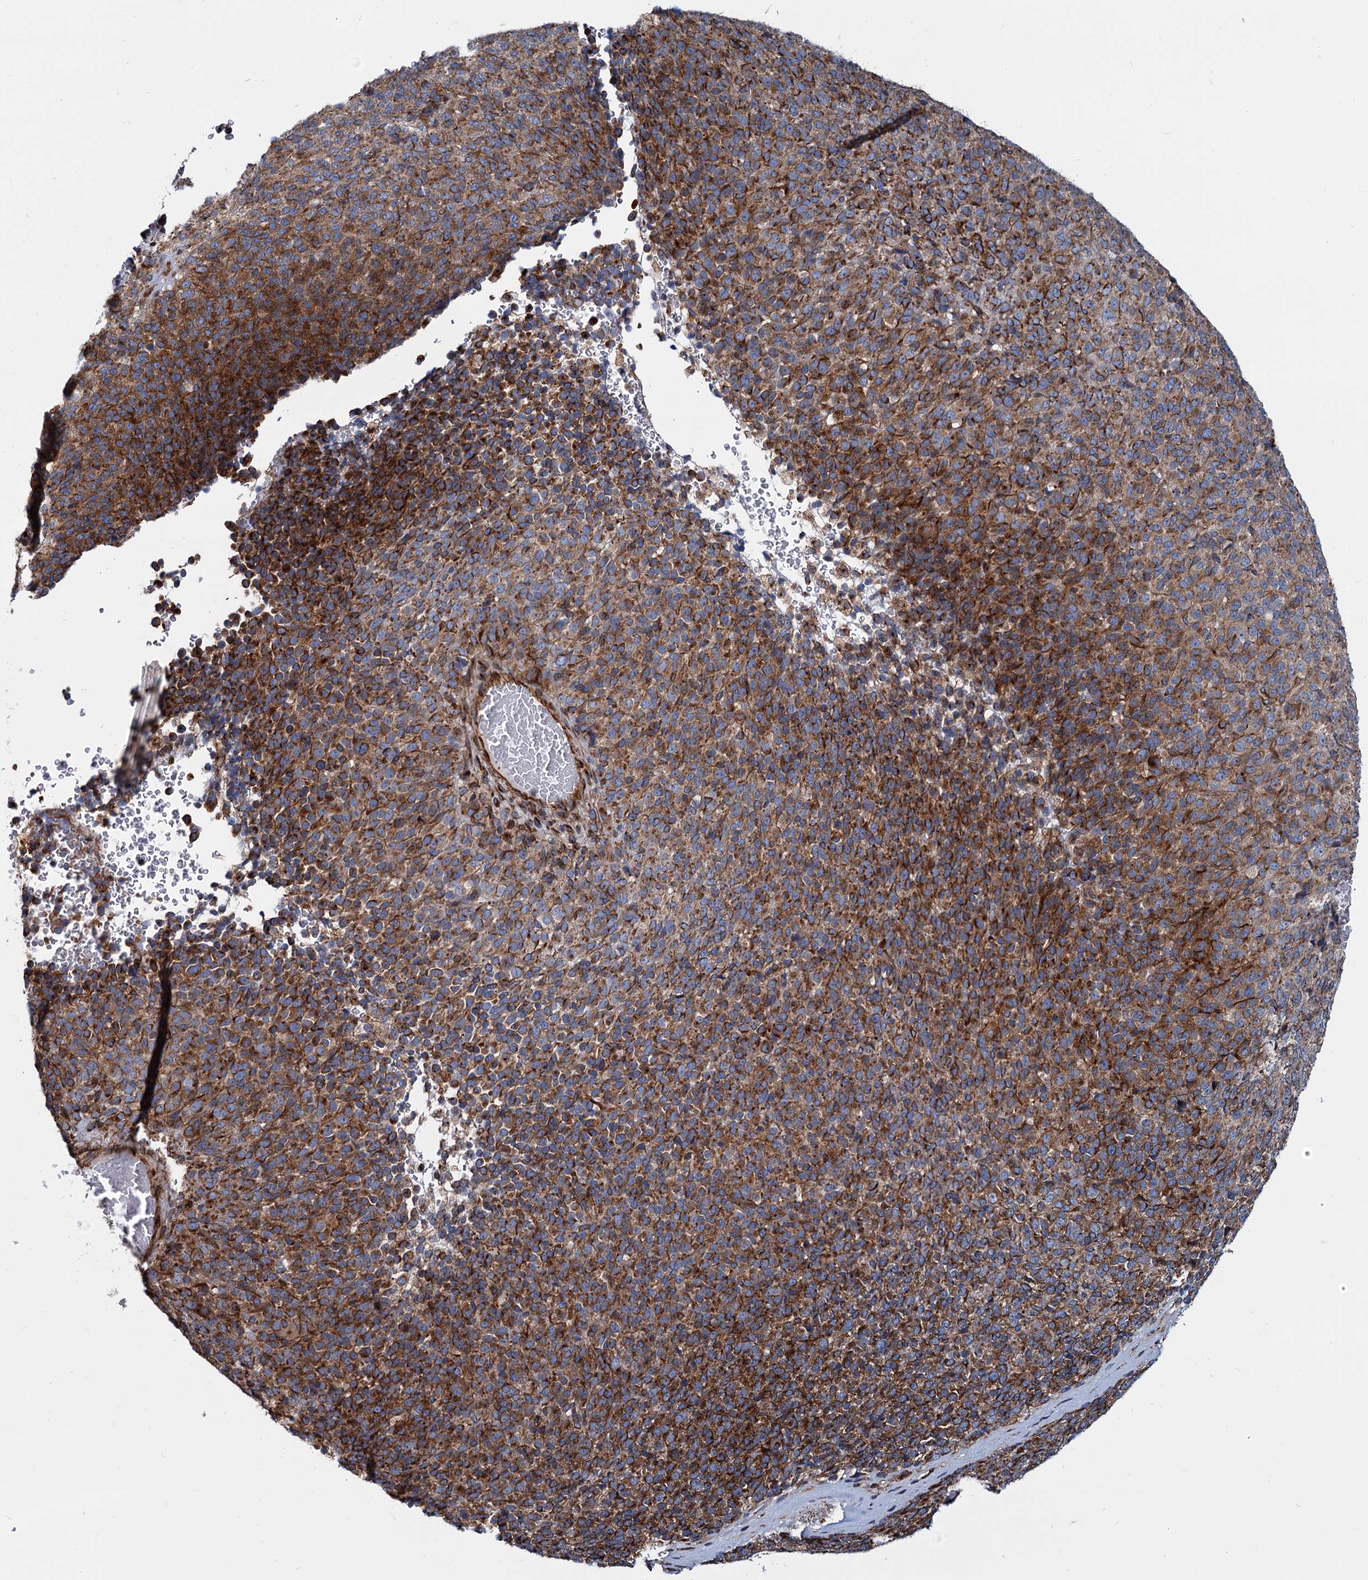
{"staining": {"intensity": "strong", "quantity": ">75%", "location": "cytoplasmic/membranous"}, "tissue": "melanoma", "cell_type": "Tumor cells", "image_type": "cancer", "snomed": [{"axis": "morphology", "description": "Malignant melanoma, Metastatic site"}, {"axis": "topography", "description": "Brain"}], "caption": "Protein staining of melanoma tissue demonstrates strong cytoplasmic/membranous expression in approximately >75% of tumor cells.", "gene": "PSEN1", "patient": {"sex": "female", "age": 56}}